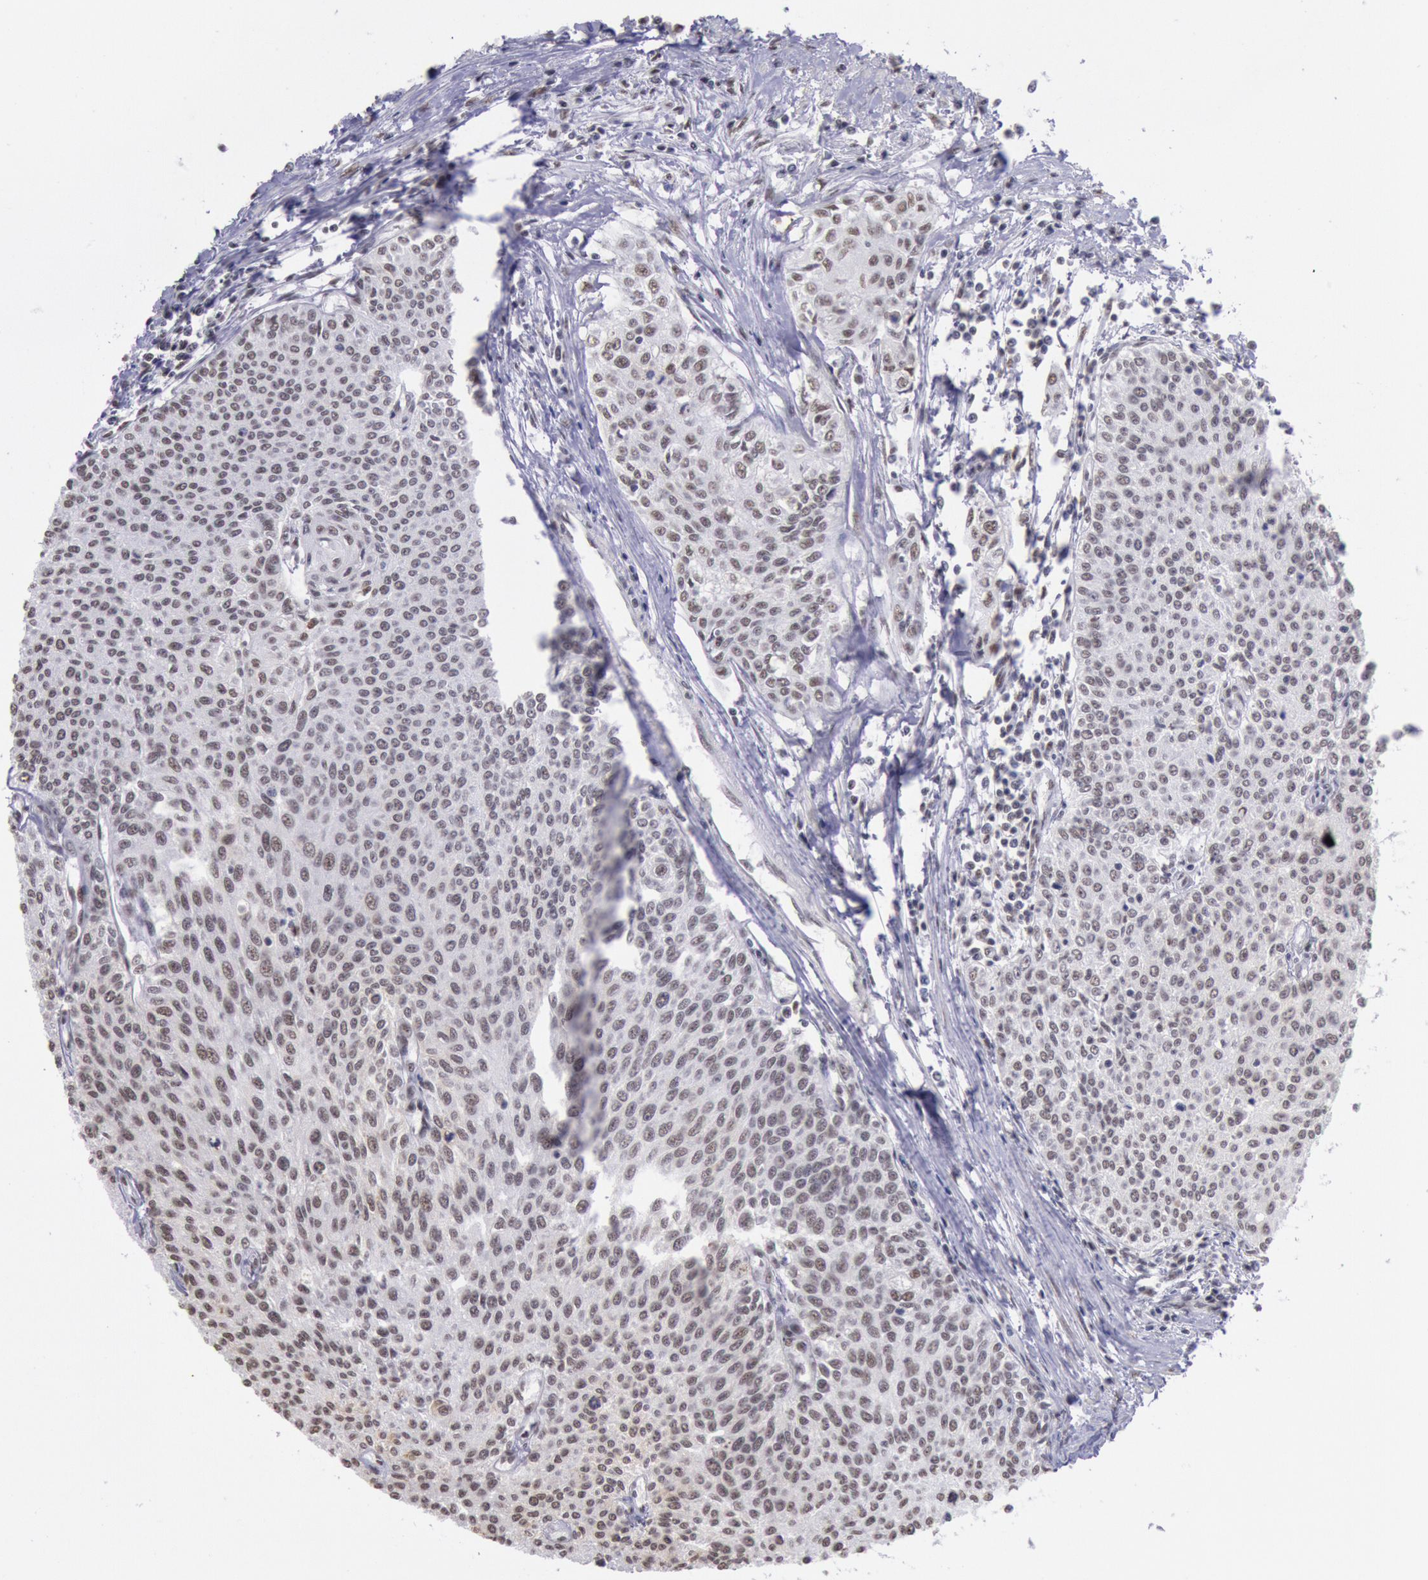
{"staining": {"intensity": "moderate", "quantity": ">75%", "location": "nuclear"}, "tissue": "urothelial cancer", "cell_type": "Tumor cells", "image_type": "cancer", "snomed": [{"axis": "morphology", "description": "Urothelial carcinoma, Low grade"}, {"axis": "topography", "description": "Urinary bladder"}], "caption": "A micrograph showing moderate nuclear staining in approximately >75% of tumor cells in urothelial cancer, as visualized by brown immunohistochemical staining.", "gene": "SNRPD3", "patient": {"sex": "female", "age": 73}}